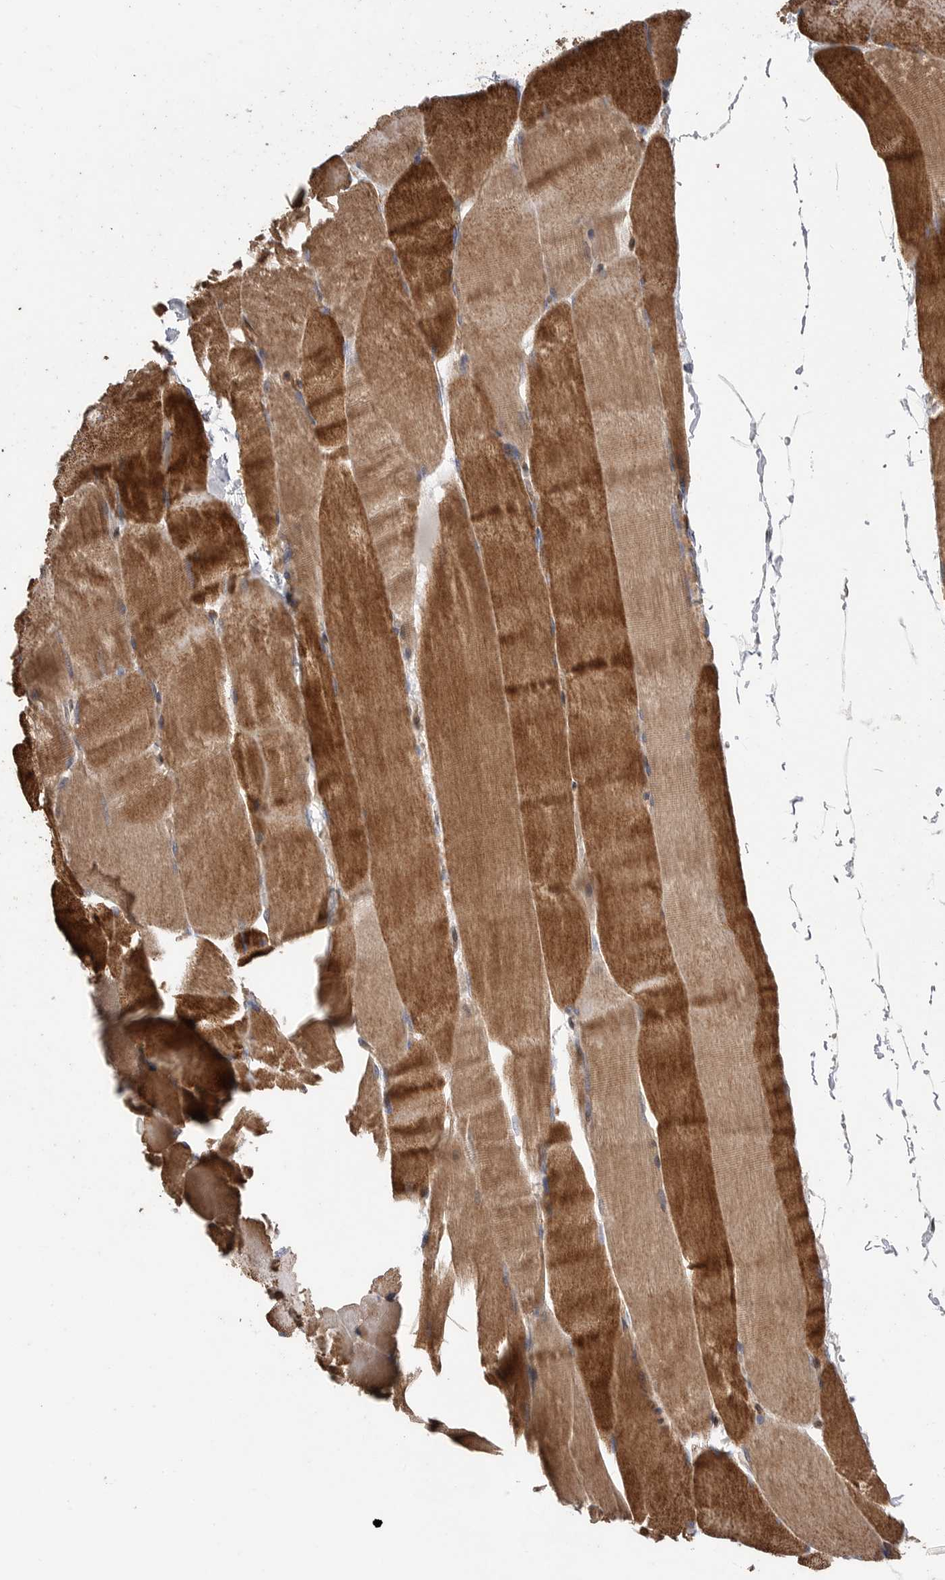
{"staining": {"intensity": "moderate", "quantity": ">75%", "location": "cytoplasmic/membranous"}, "tissue": "skeletal muscle", "cell_type": "Myocytes", "image_type": "normal", "snomed": [{"axis": "morphology", "description": "Normal tissue, NOS"}, {"axis": "topography", "description": "Skeletal muscle"}], "caption": "Benign skeletal muscle shows moderate cytoplasmic/membranous expression in about >75% of myocytes (brown staining indicates protein expression, while blue staining denotes nuclei)..", "gene": "PRKCH", "patient": {"sex": "male", "age": 62}}